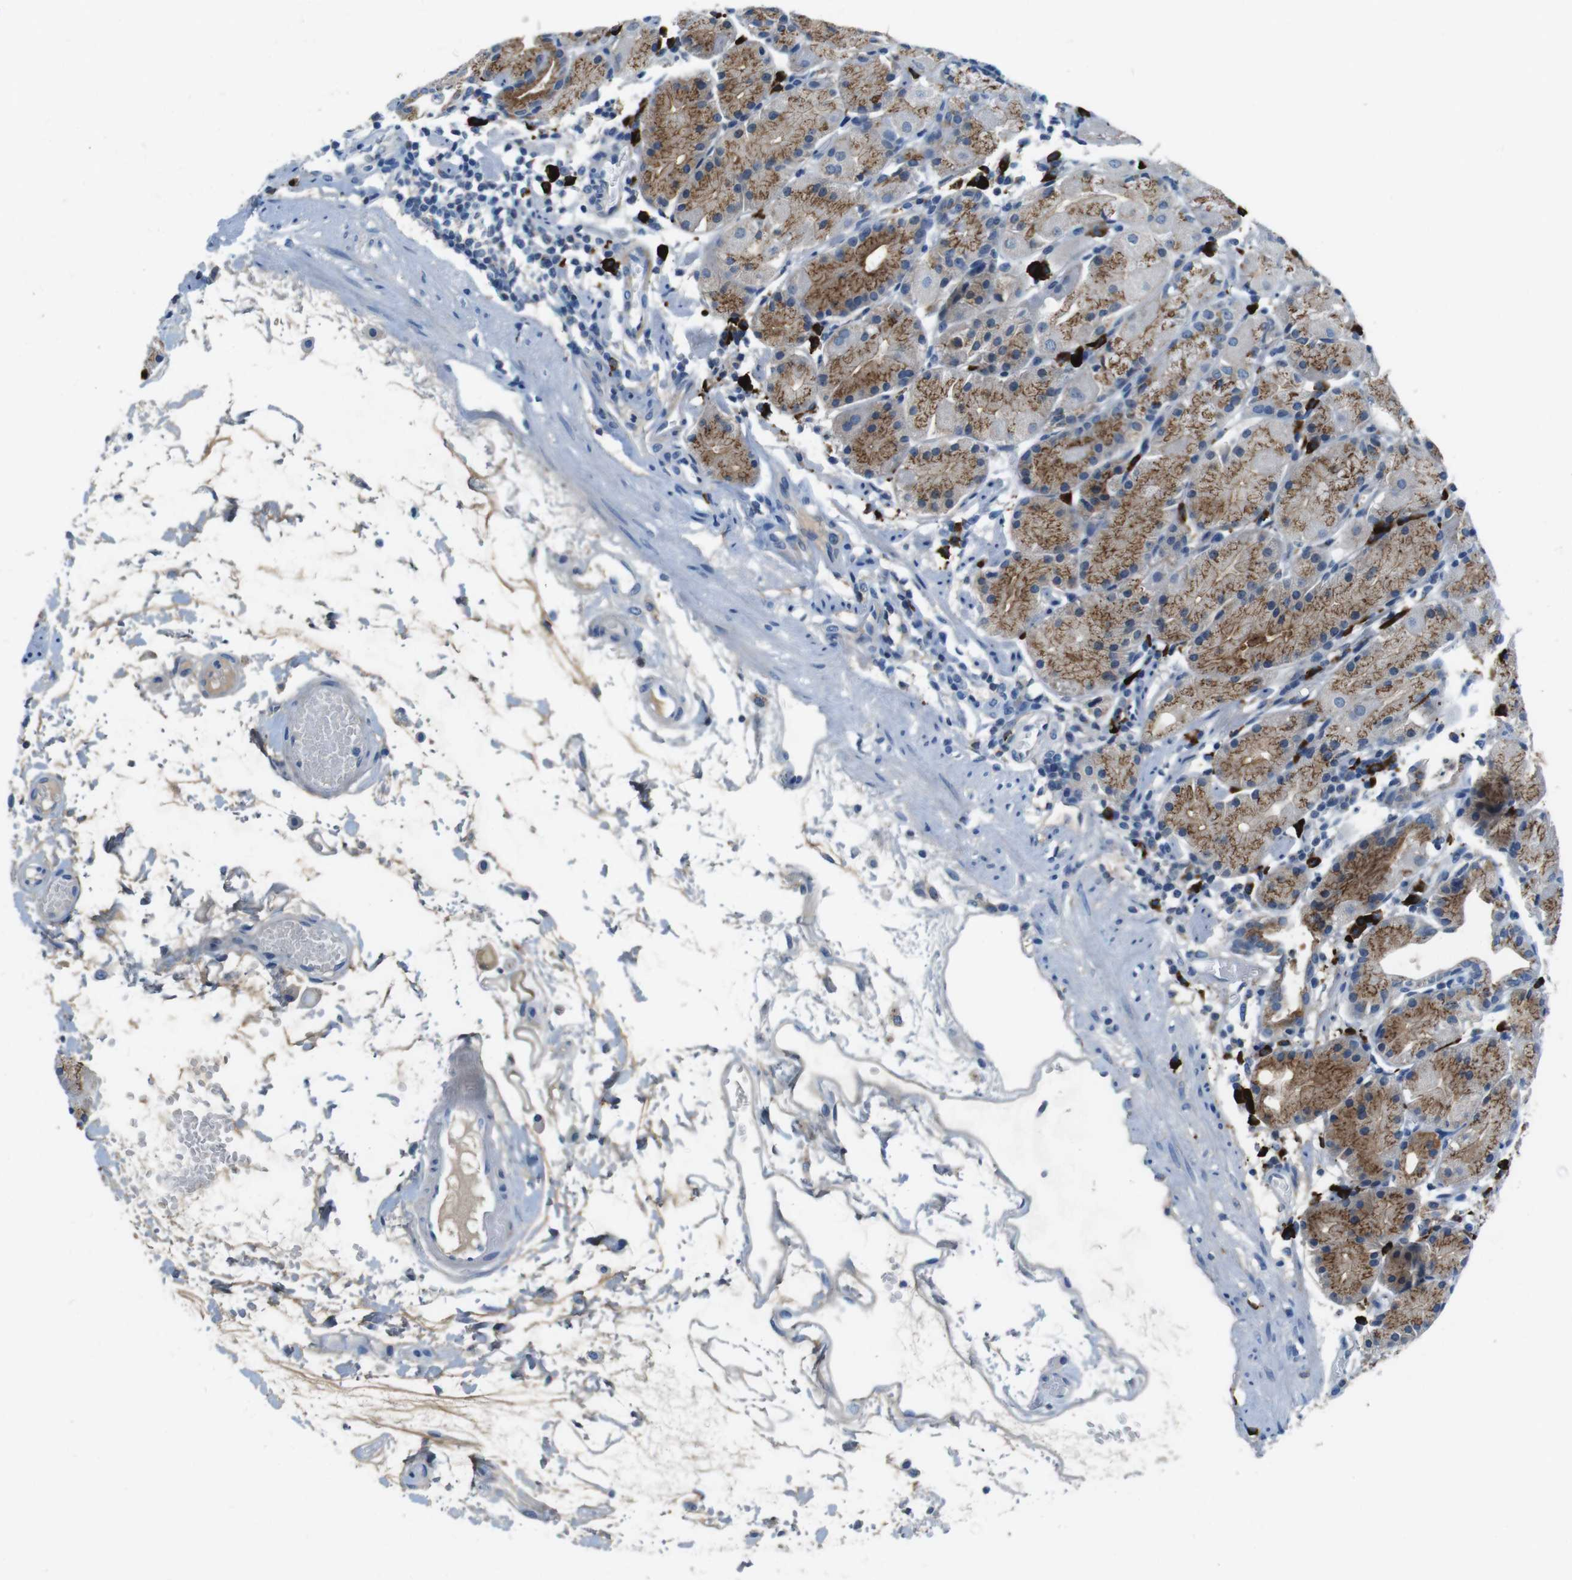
{"staining": {"intensity": "moderate", "quantity": ">75%", "location": "cytoplasmic/membranous"}, "tissue": "stomach", "cell_type": "Glandular cells", "image_type": "normal", "snomed": [{"axis": "morphology", "description": "Normal tissue, NOS"}, {"axis": "topography", "description": "Stomach"}, {"axis": "topography", "description": "Stomach, lower"}], "caption": "Immunohistochemical staining of unremarkable human stomach displays >75% levels of moderate cytoplasmic/membranous protein positivity in approximately >75% of glandular cells.", "gene": "SLC35A3", "patient": {"sex": "female", "age": 75}}